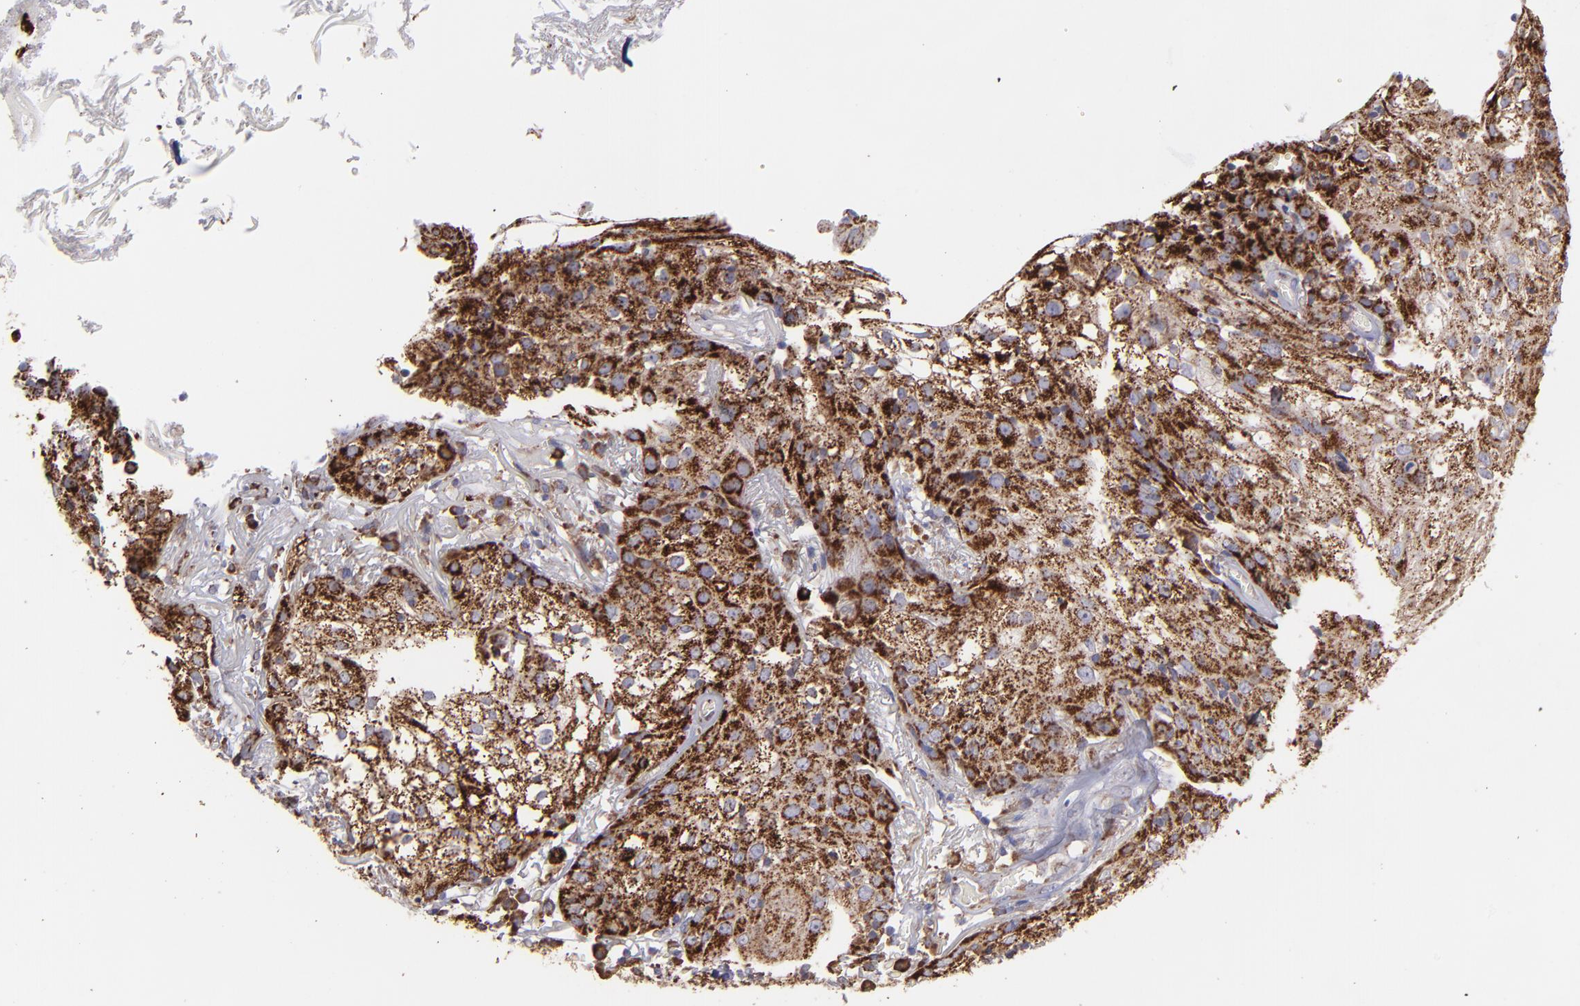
{"staining": {"intensity": "moderate", "quantity": ">75%", "location": "cytoplasmic/membranous"}, "tissue": "skin cancer", "cell_type": "Tumor cells", "image_type": "cancer", "snomed": [{"axis": "morphology", "description": "Squamous cell carcinoma, NOS"}, {"axis": "topography", "description": "Skin"}], "caption": "A photomicrograph showing moderate cytoplasmic/membranous staining in about >75% of tumor cells in skin squamous cell carcinoma, as visualized by brown immunohistochemical staining.", "gene": "MAOB", "patient": {"sex": "male", "age": 65}}